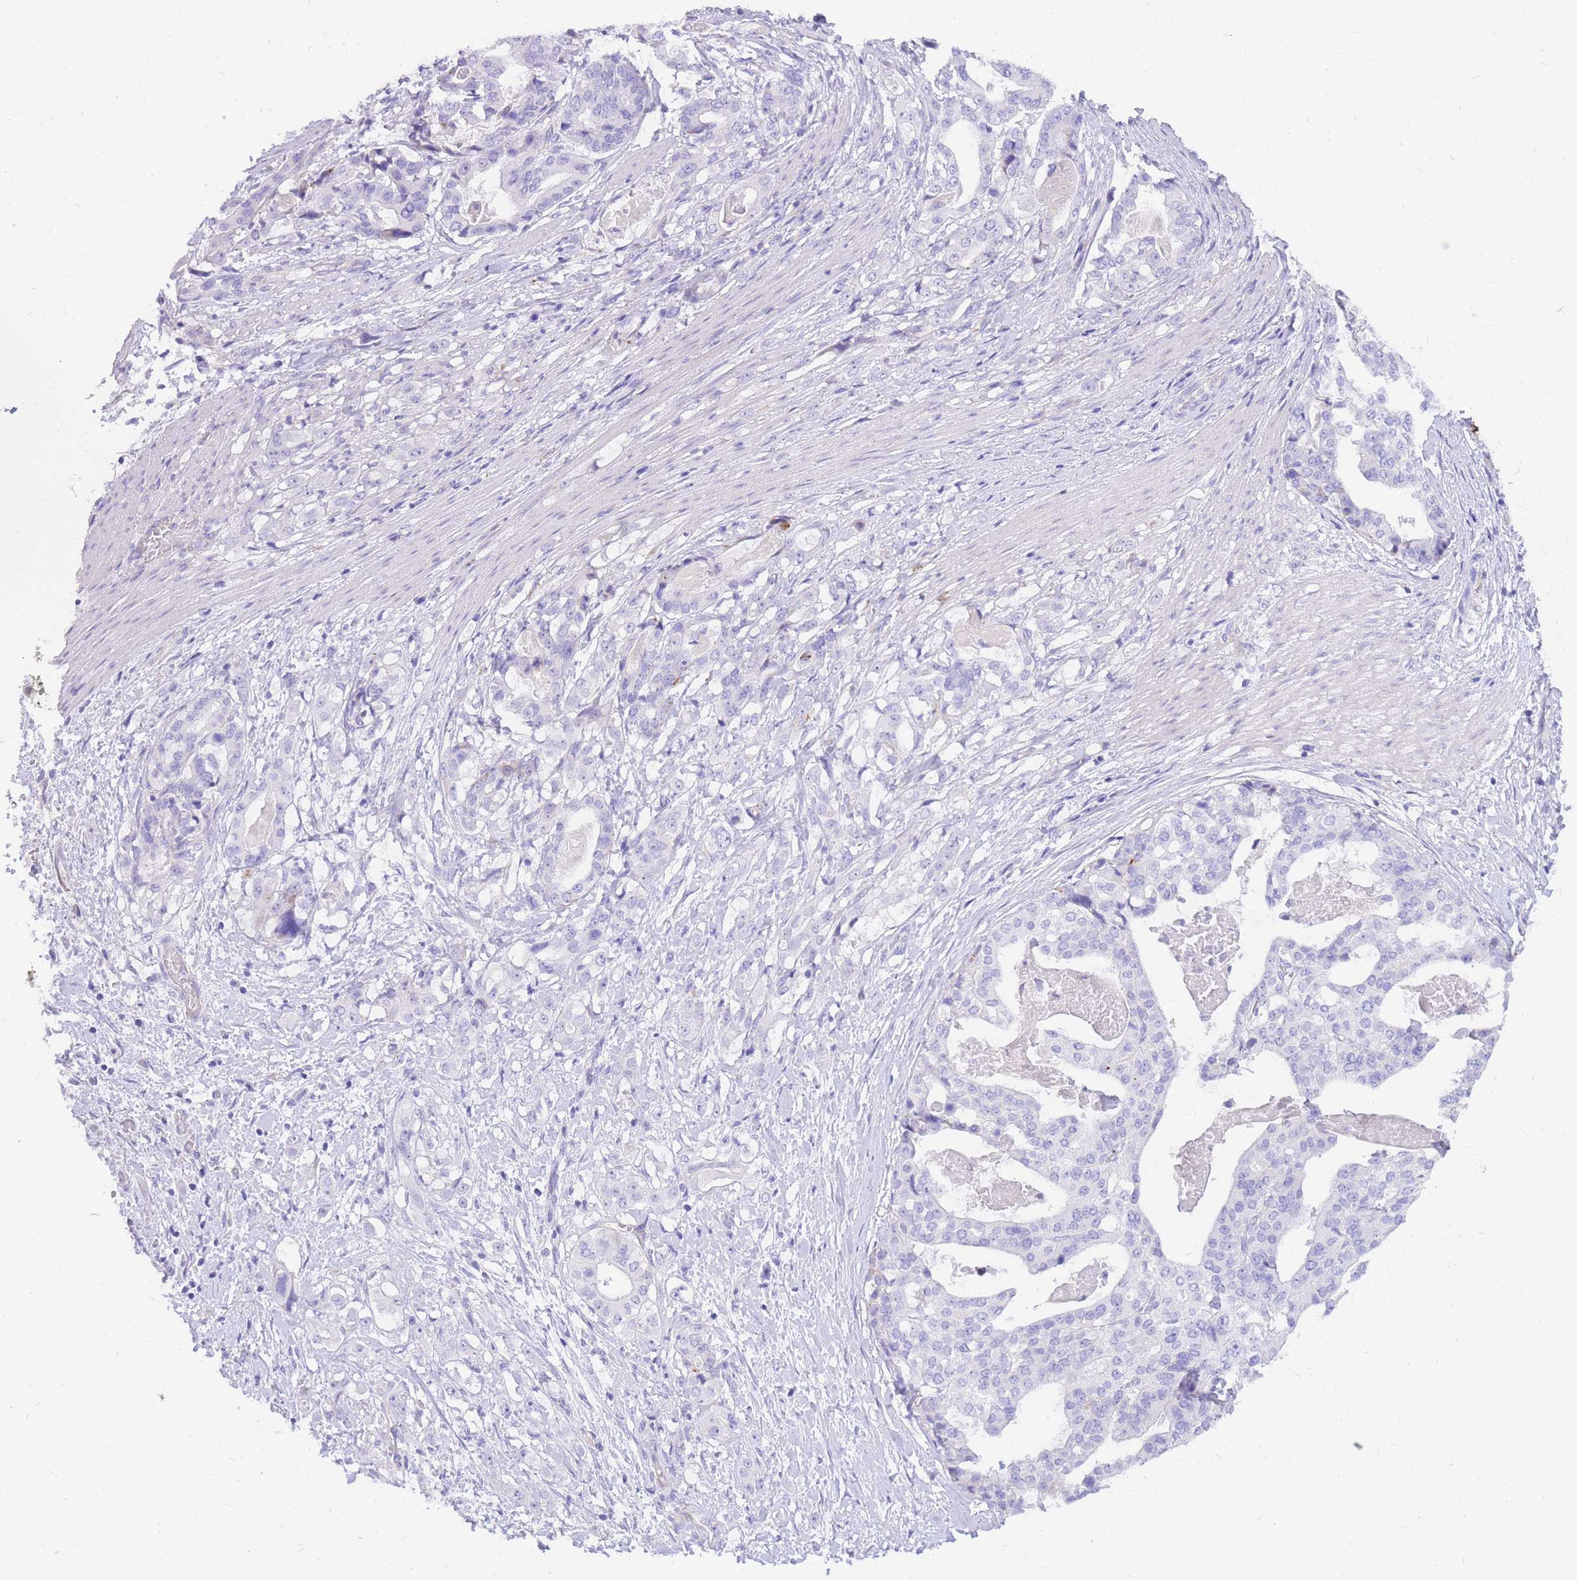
{"staining": {"intensity": "negative", "quantity": "none", "location": "none"}, "tissue": "stomach cancer", "cell_type": "Tumor cells", "image_type": "cancer", "snomed": [{"axis": "morphology", "description": "Adenocarcinoma, NOS"}, {"axis": "topography", "description": "Stomach"}], "caption": "High magnification brightfield microscopy of adenocarcinoma (stomach) stained with DAB (brown) and counterstained with hematoxylin (blue): tumor cells show no significant staining. (DAB (3,3'-diaminobenzidine) IHC with hematoxylin counter stain).", "gene": "UPK1A", "patient": {"sex": "male", "age": 48}}